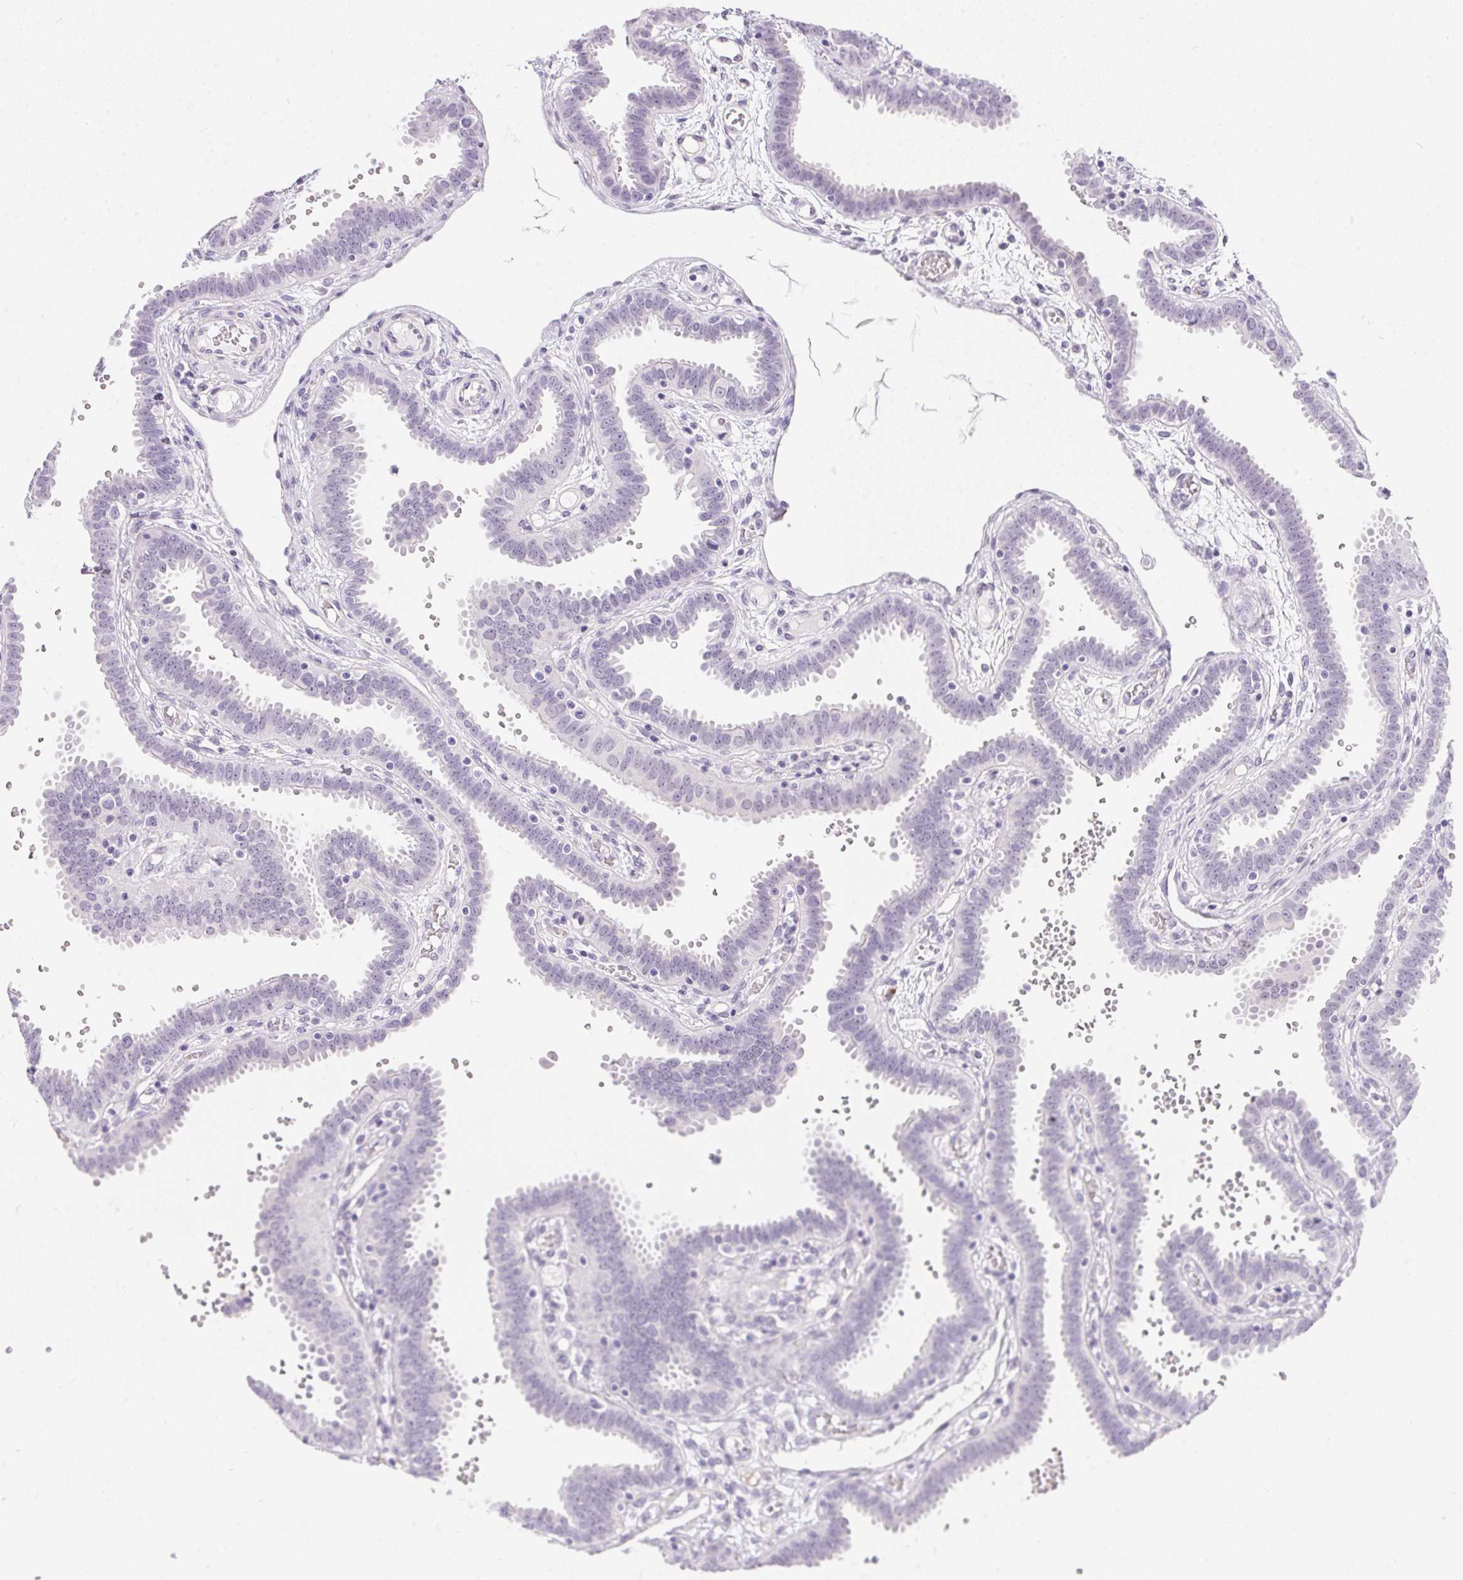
{"staining": {"intensity": "negative", "quantity": "none", "location": "none"}, "tissue": "fallopian tube", "cell_type": "Glandular cells", "image_type": "normal", "snomed": [{"axis": "morphology", "description": "Normal tissue, NOS"}, {"axis": "topography", "description": "Fallopian tube"}], "caption": "Immunohistochemistry (IHC) micrograph of normal fallopian tube: fallopian tube stained with DAB displays no significant protein expression in glandular cells. (DAB IHC visualized using brightfield microscopy, high magnification).", "gene": "GBP6", "patient": {"sex": "female", "age": 37}}